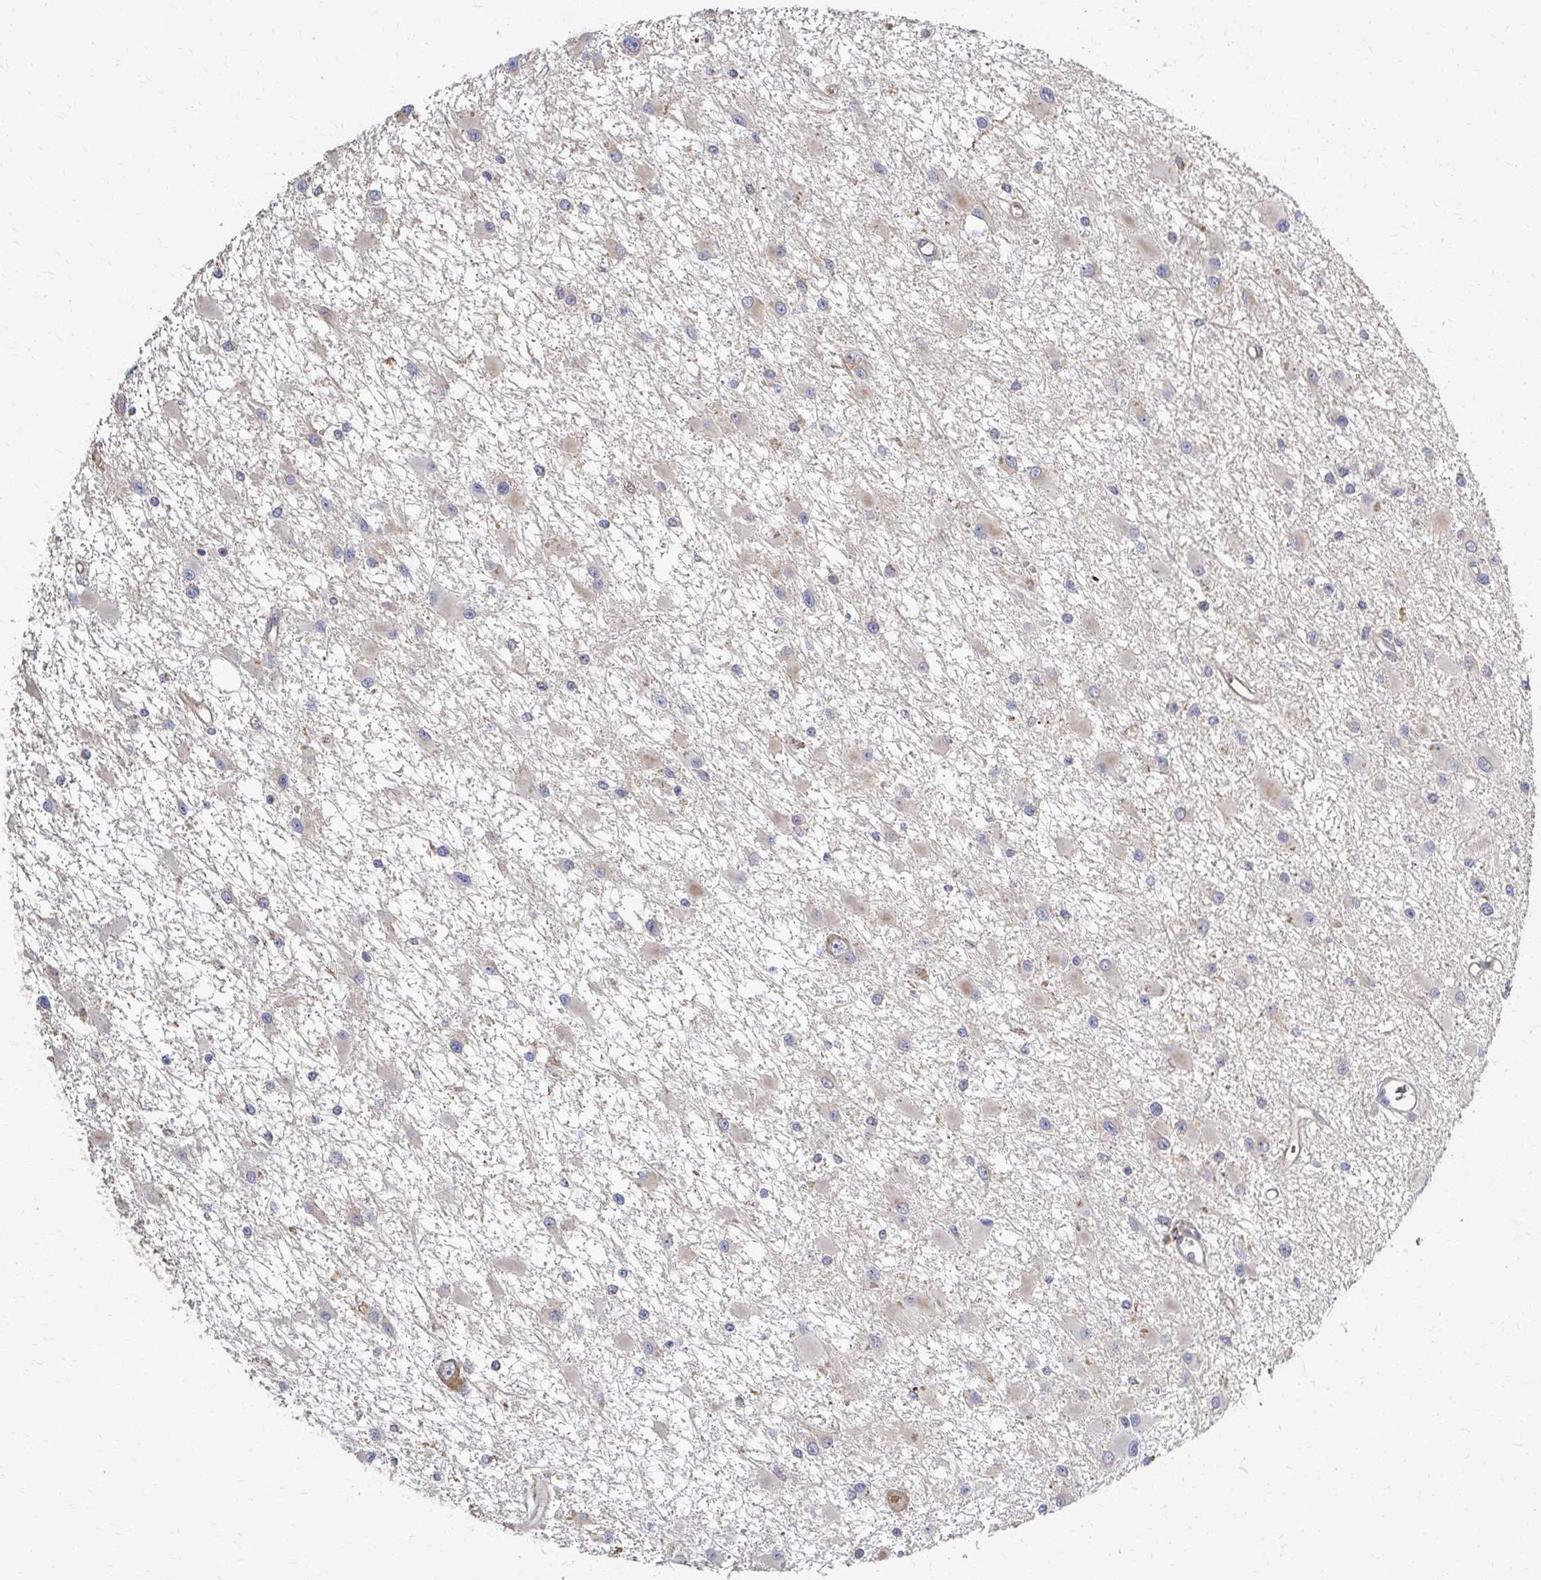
{"staining": {"intensity": "negative", "quantity": "none", "location": "none"}, "tissue": "glioma", "cell_type": "Tumor cells", "image_type": "cancer", "snomed": [{"axis": "morphology", "description": "Glioma, malignant, High grade"}, {"axis": "topography", "description": "Brain"}], "caption": "This is an IHC histopathology image of human glioma. There is no positivity in tumor cells.", "gene": "SKA2", "patient": {"sex": "male", "age": 54}}